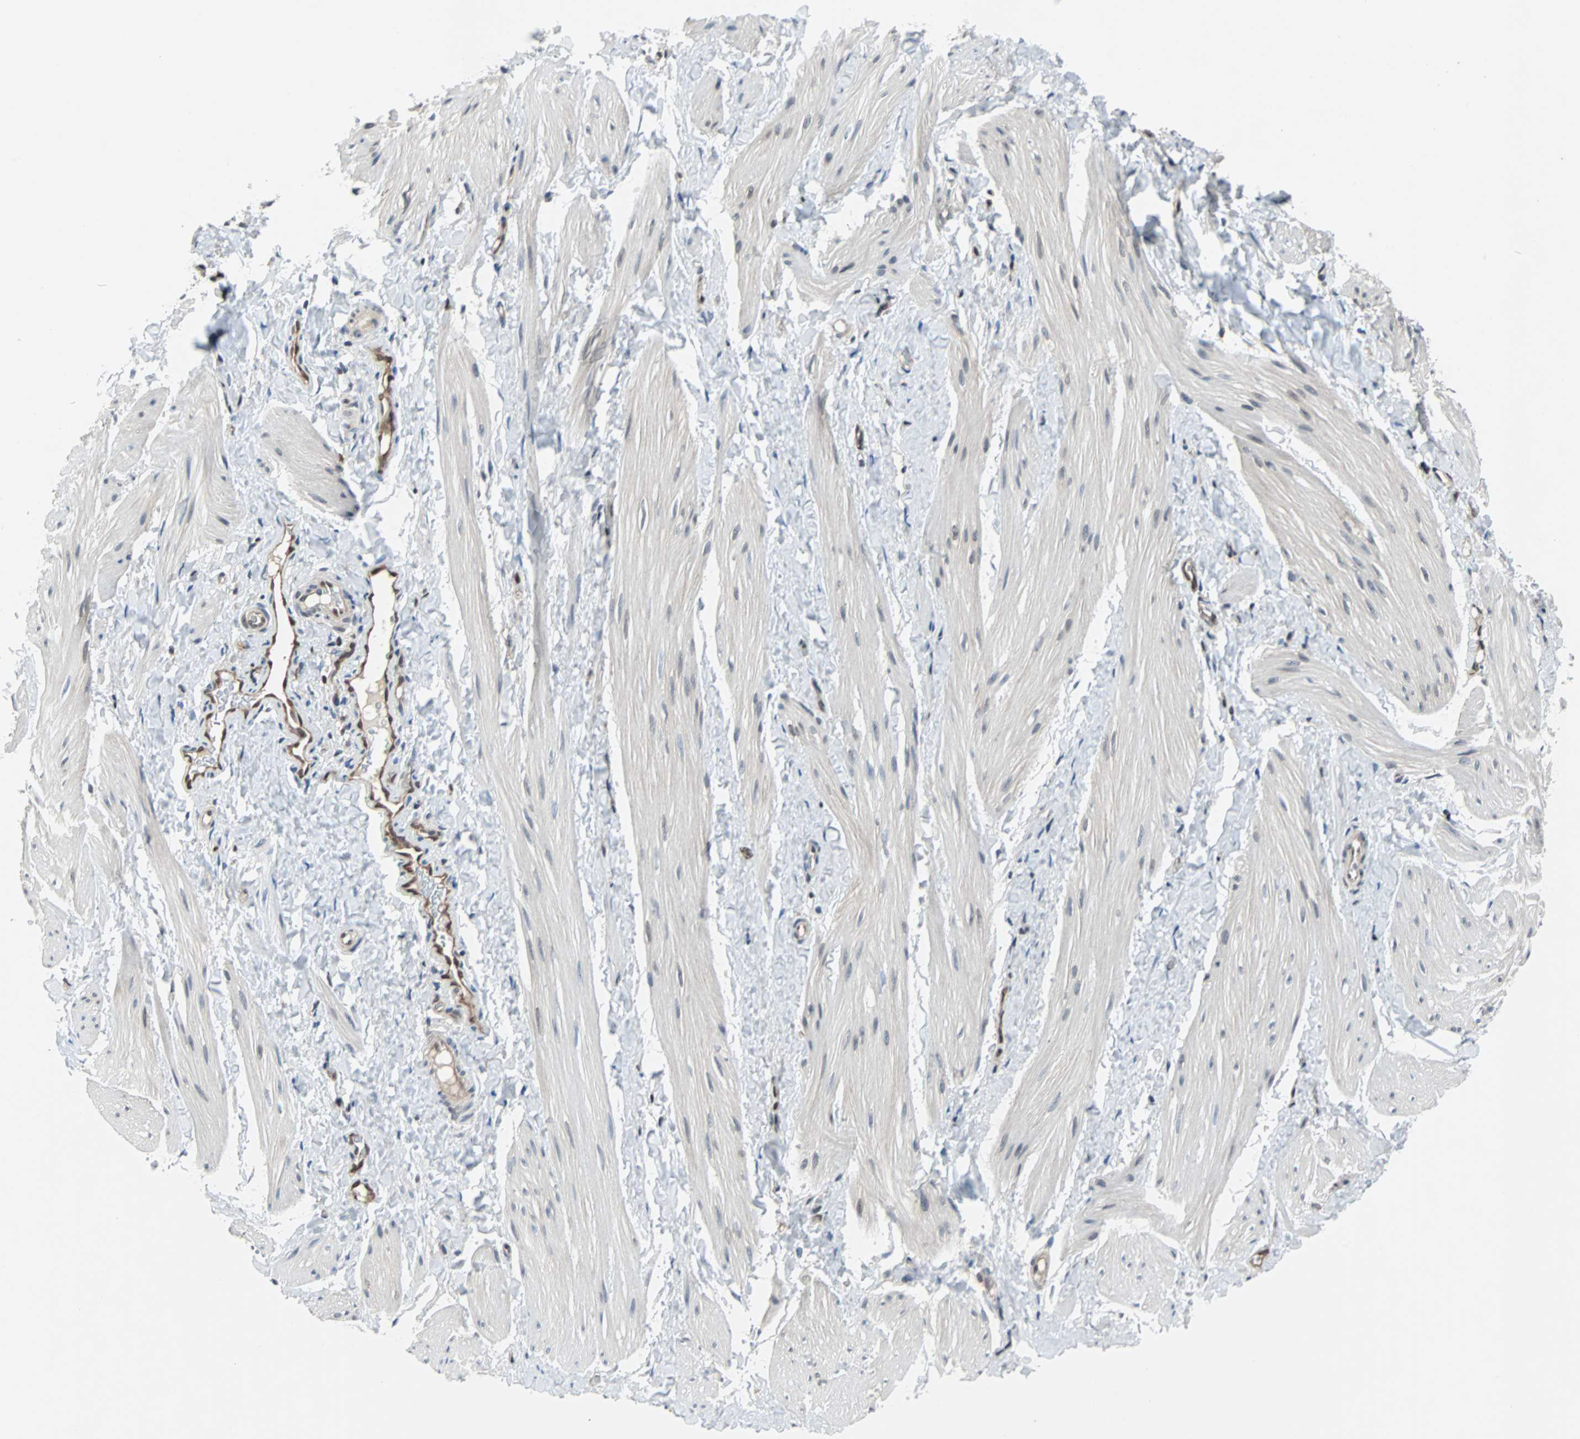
{"staining": {"intensity": "weak", "quantity": "25%-75%", "location": "cytoplasmic/membranous"}, "tissue": "smooth muscle", "cell_type": "Smooth muscle cells", "image_type": "normal", "snomed": [{"axis": "morphology", "description": "Normal tissue, NOS"}, {"axis": "topography", "description": "Smooth muscle"}], "caption": "A high-resolution image shows immunohistochemistry staining of benign smooth muscle, which shows weak cytoplasmic/membranous staining in approximately 25%-75% of smooth muscle cells. (IHC, brightfield microscopy, high magnification).", "gene": "MAP2K6", "patient": {"sex": "male", "age": 16}}